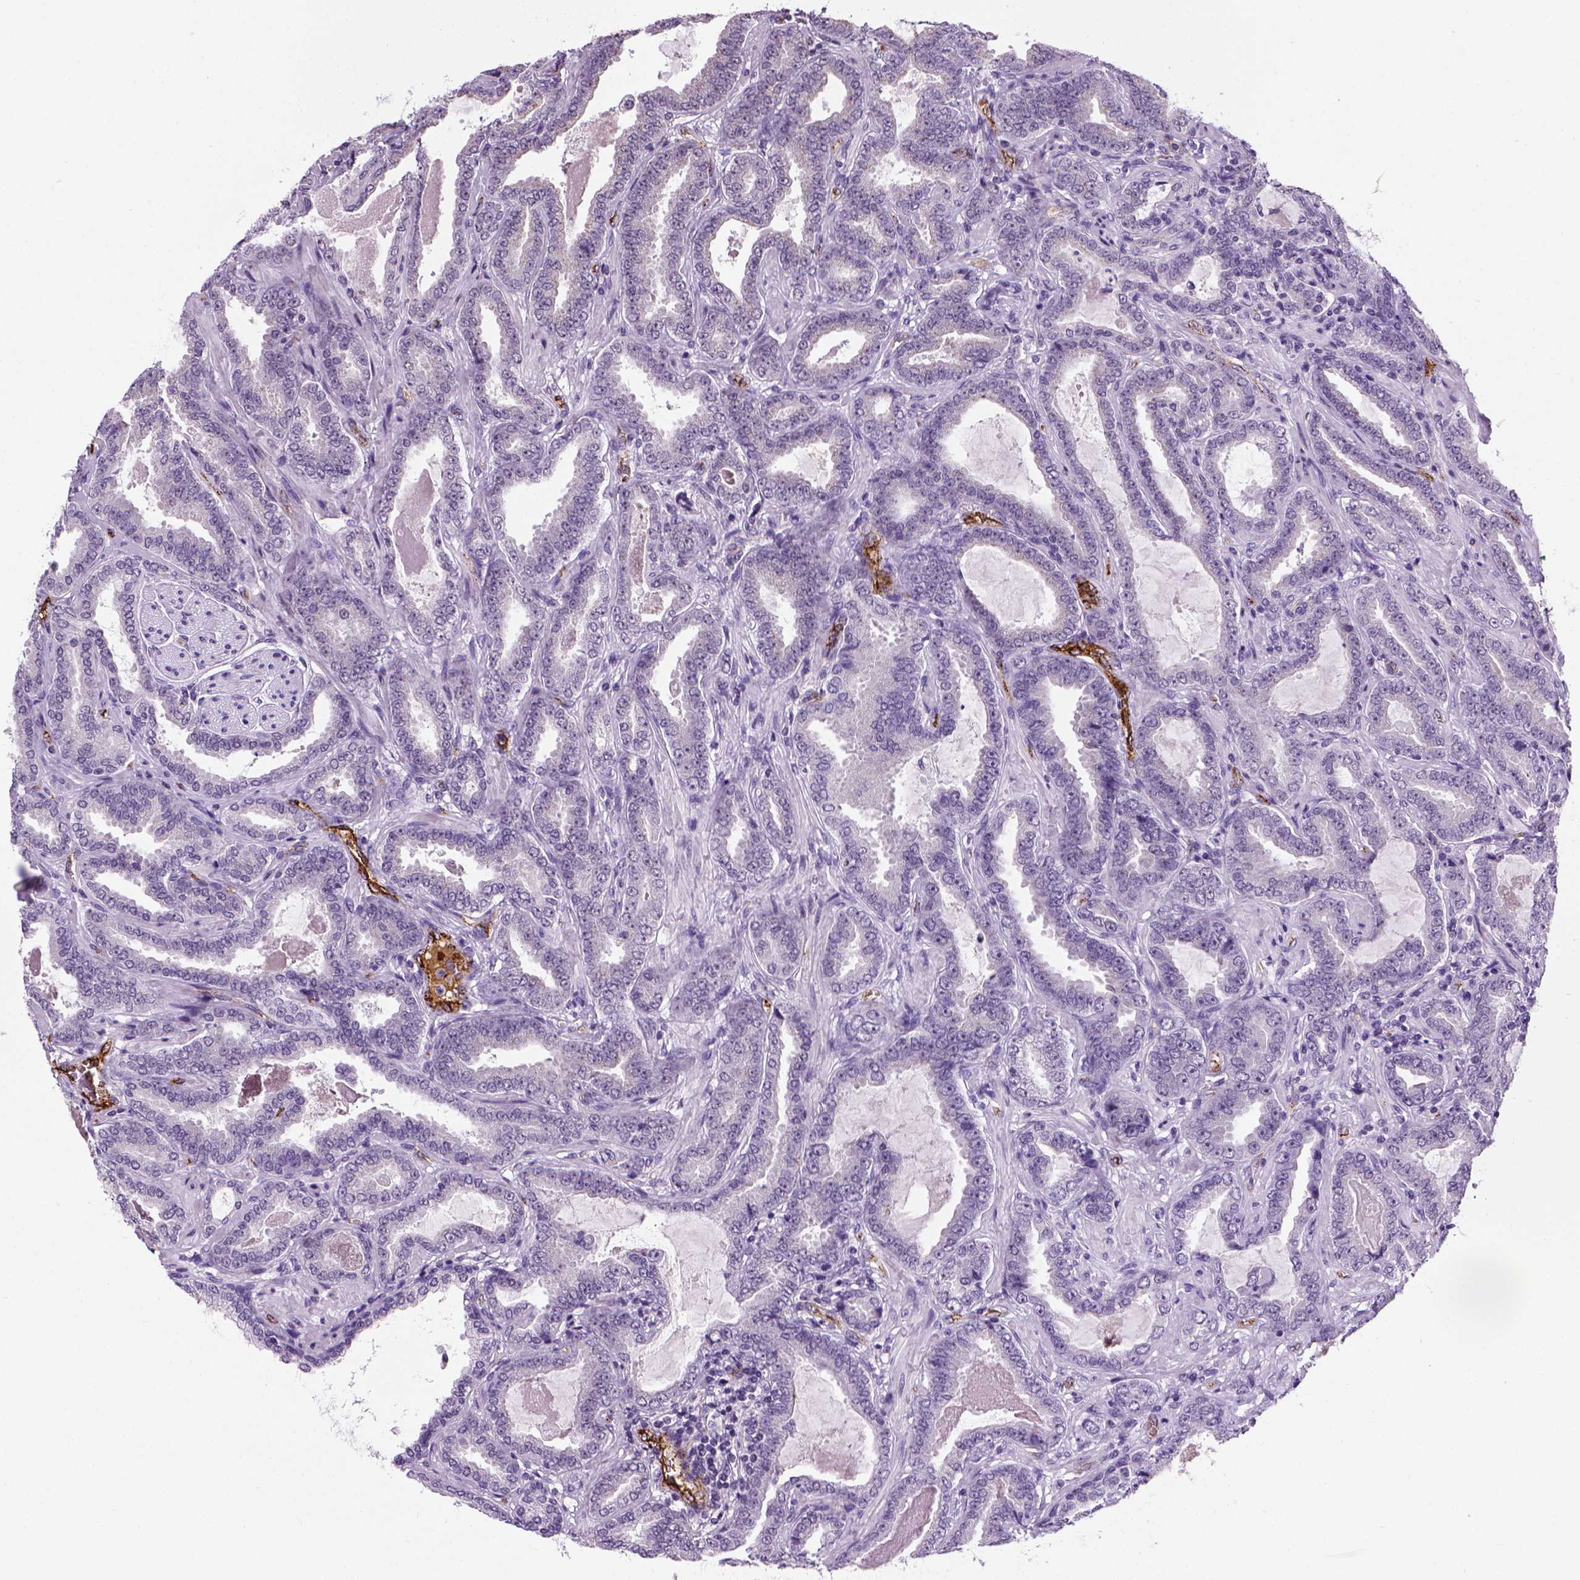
{"staining": {"intensity": "negative", "quantity": "none", "location": "none"}, "tissue": "prostate cancer", "cell_type": "Tumor cells", "image_type": "cancer", "snomed": [{"axis": "morphology", "description": "Adenocarcinoma, NOS"}, {"axis": "topography", "description": "Prostate"}], "caption": "This is an IHC micrograph of human prostate cancer (adenocarcinoma). There is no staining in tumor cells.", "gene": "VWF", "patient": {"sex": "male", "age": 64}}